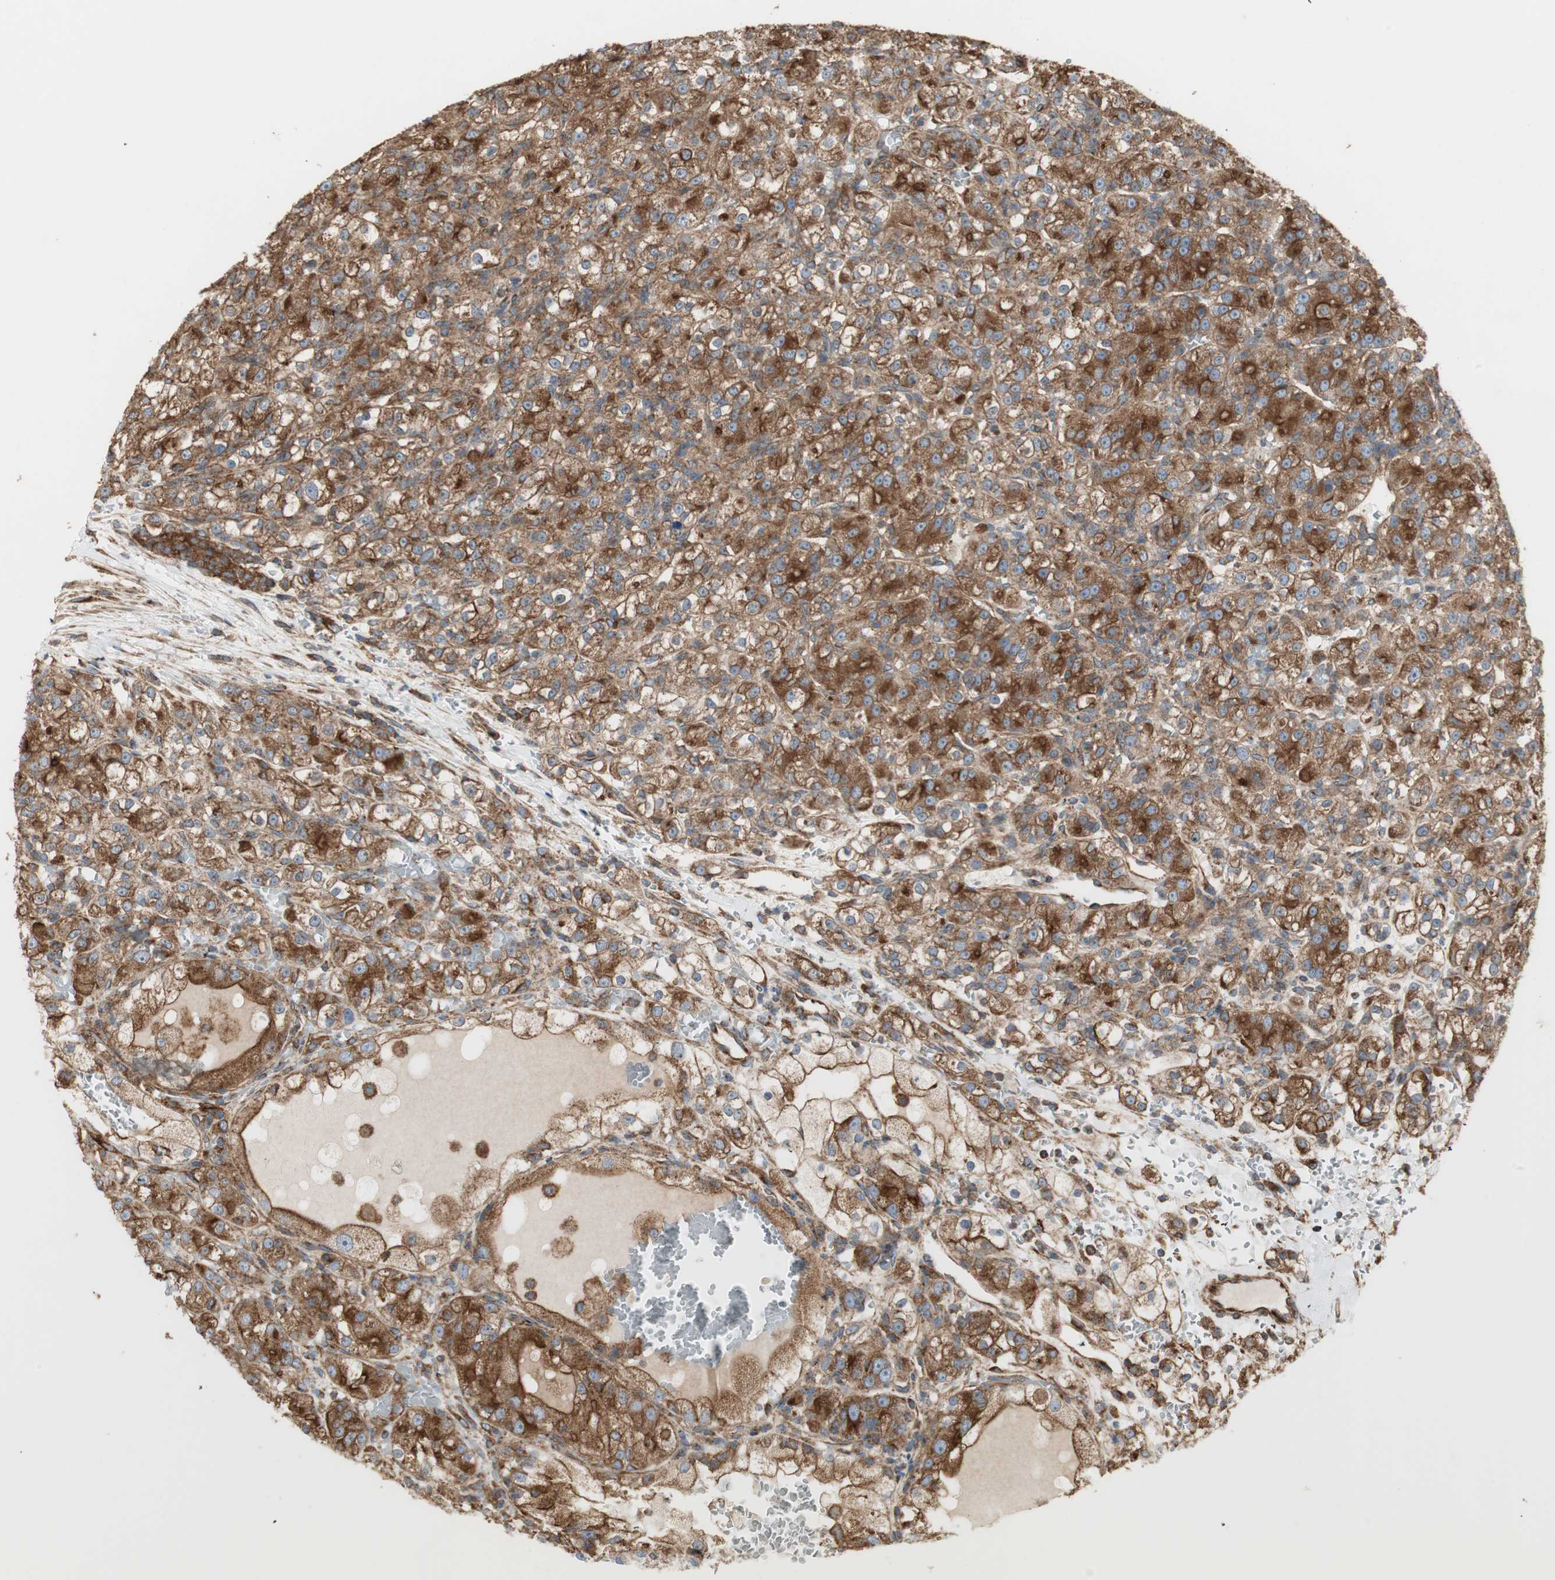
{"staining": {"intensity": "strong", "quantity": ">75%", "location": "cytoplasmic/membranous"}, "tissue": "renal cancer", "cell_type": "Tumor cells", "image_type": "cancer", "snomed": [{"axis": "morphology", "description": "Normal tissue, NOS"}, {"axis": "morphology", "description": "Adenocarcinoma, NOS"}, {"axis": "topography", "description": "Kidney"}], "caption": "Immunohistochemistry (IHC) photomicrograph of human renal adenocarcinoma stained for a protein (brown), which exhibits high levels of strong cytoplasmic/membranous expression in approximately >75% of tumor cells.", "gene": "H6PD", "patient": {"sex": "male", "age": 61}}